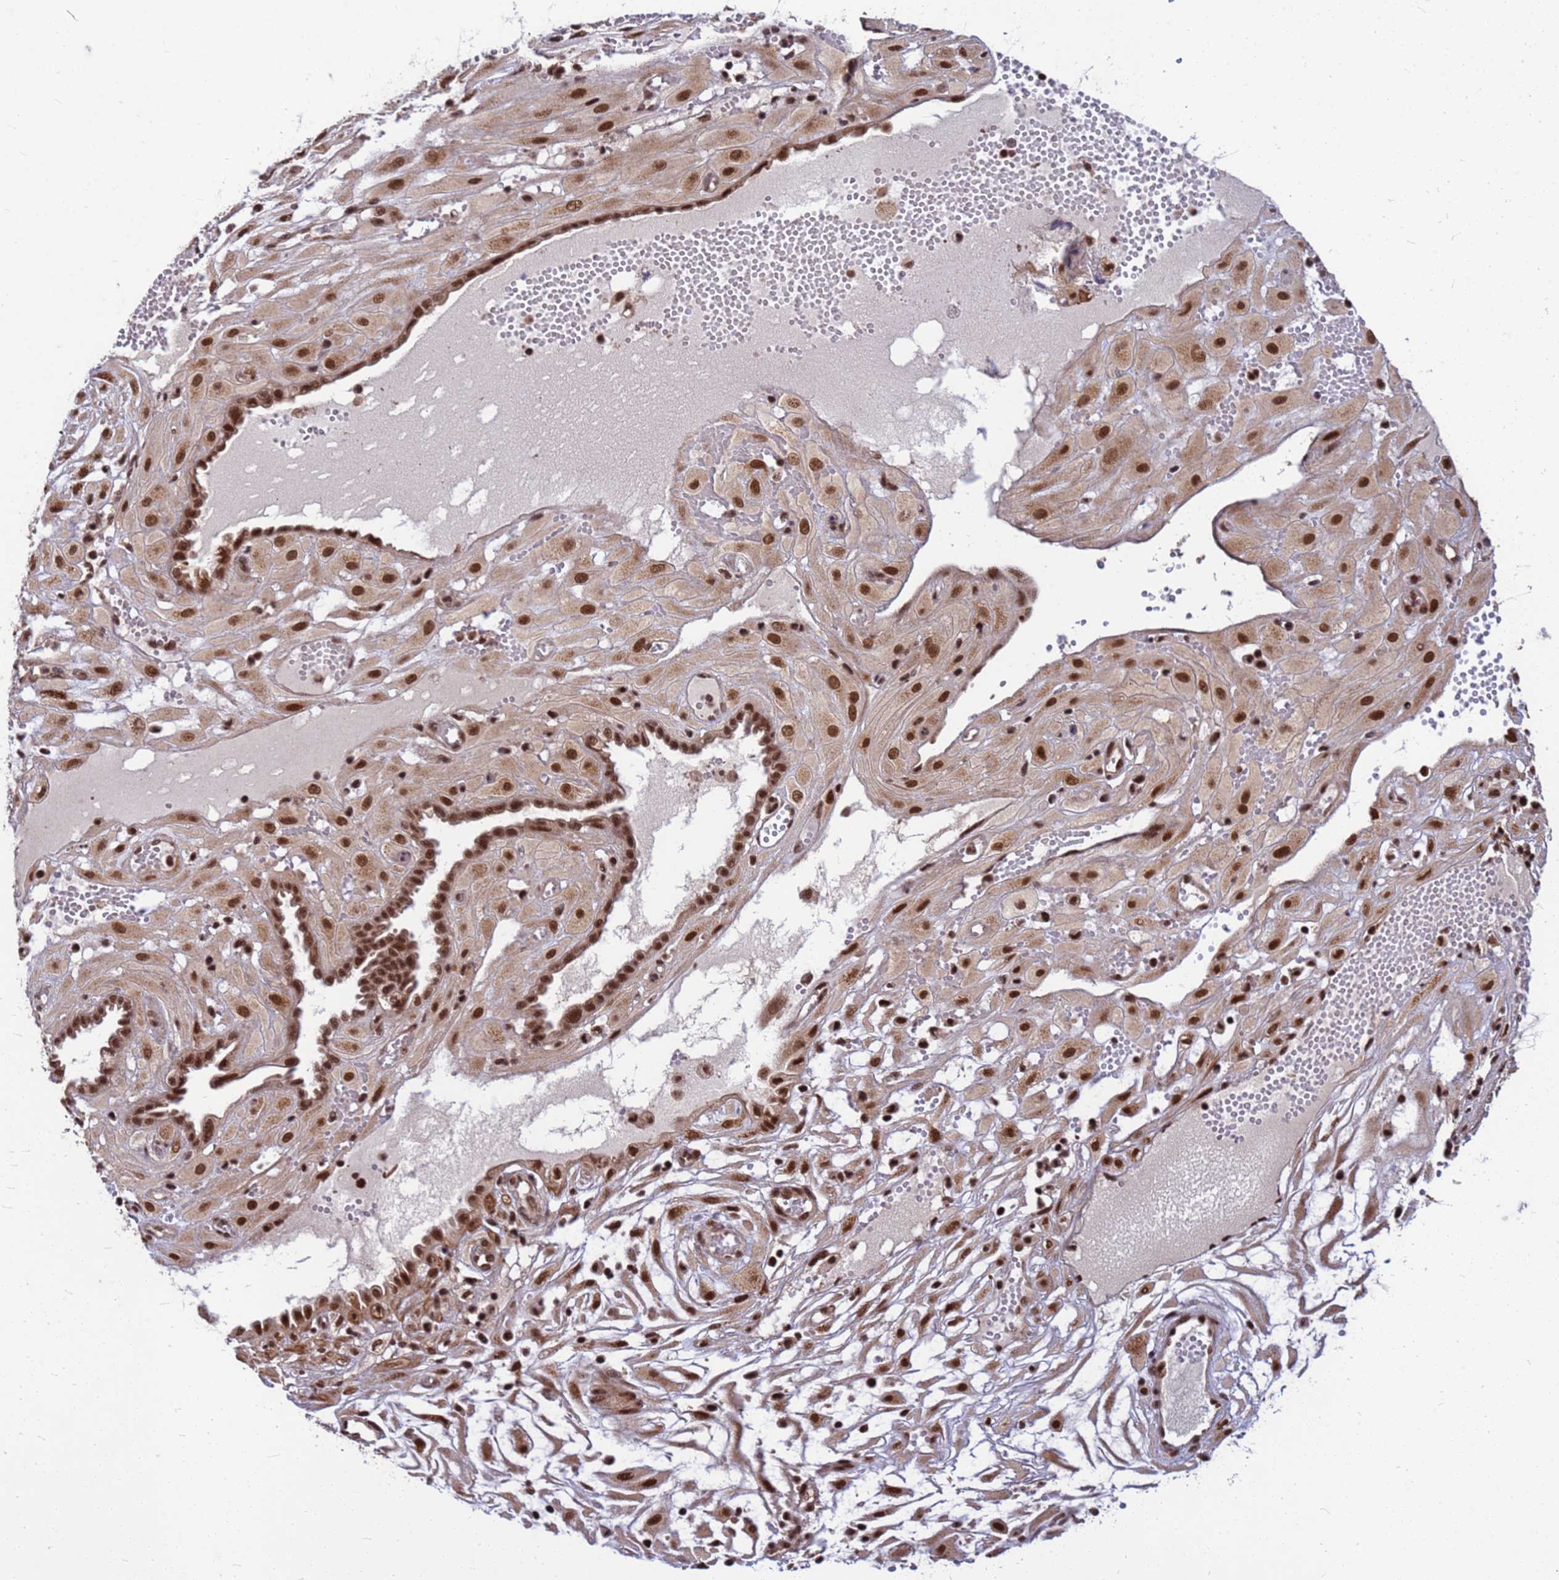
{"staining": {"intensity": "strong", "quantity": ">75%", "location": "nuclear"}, "tissue": "cervical cancer", "cell_type": "Tumor cells", "image_type": "cancer", "snomed": [{"axis": "morphology", "description": "Squamous cell carcinoma, NOS"}, {"axis": "topography", "description": "Cervix"}], "caption": "Immunohistochemical staining of cervical cancer reveals high levels of strong nuclear protein staining in approximately >75% of tumor cells.", "gene": "NCBP2", "patient": {"sex": "female", "age": 36}}